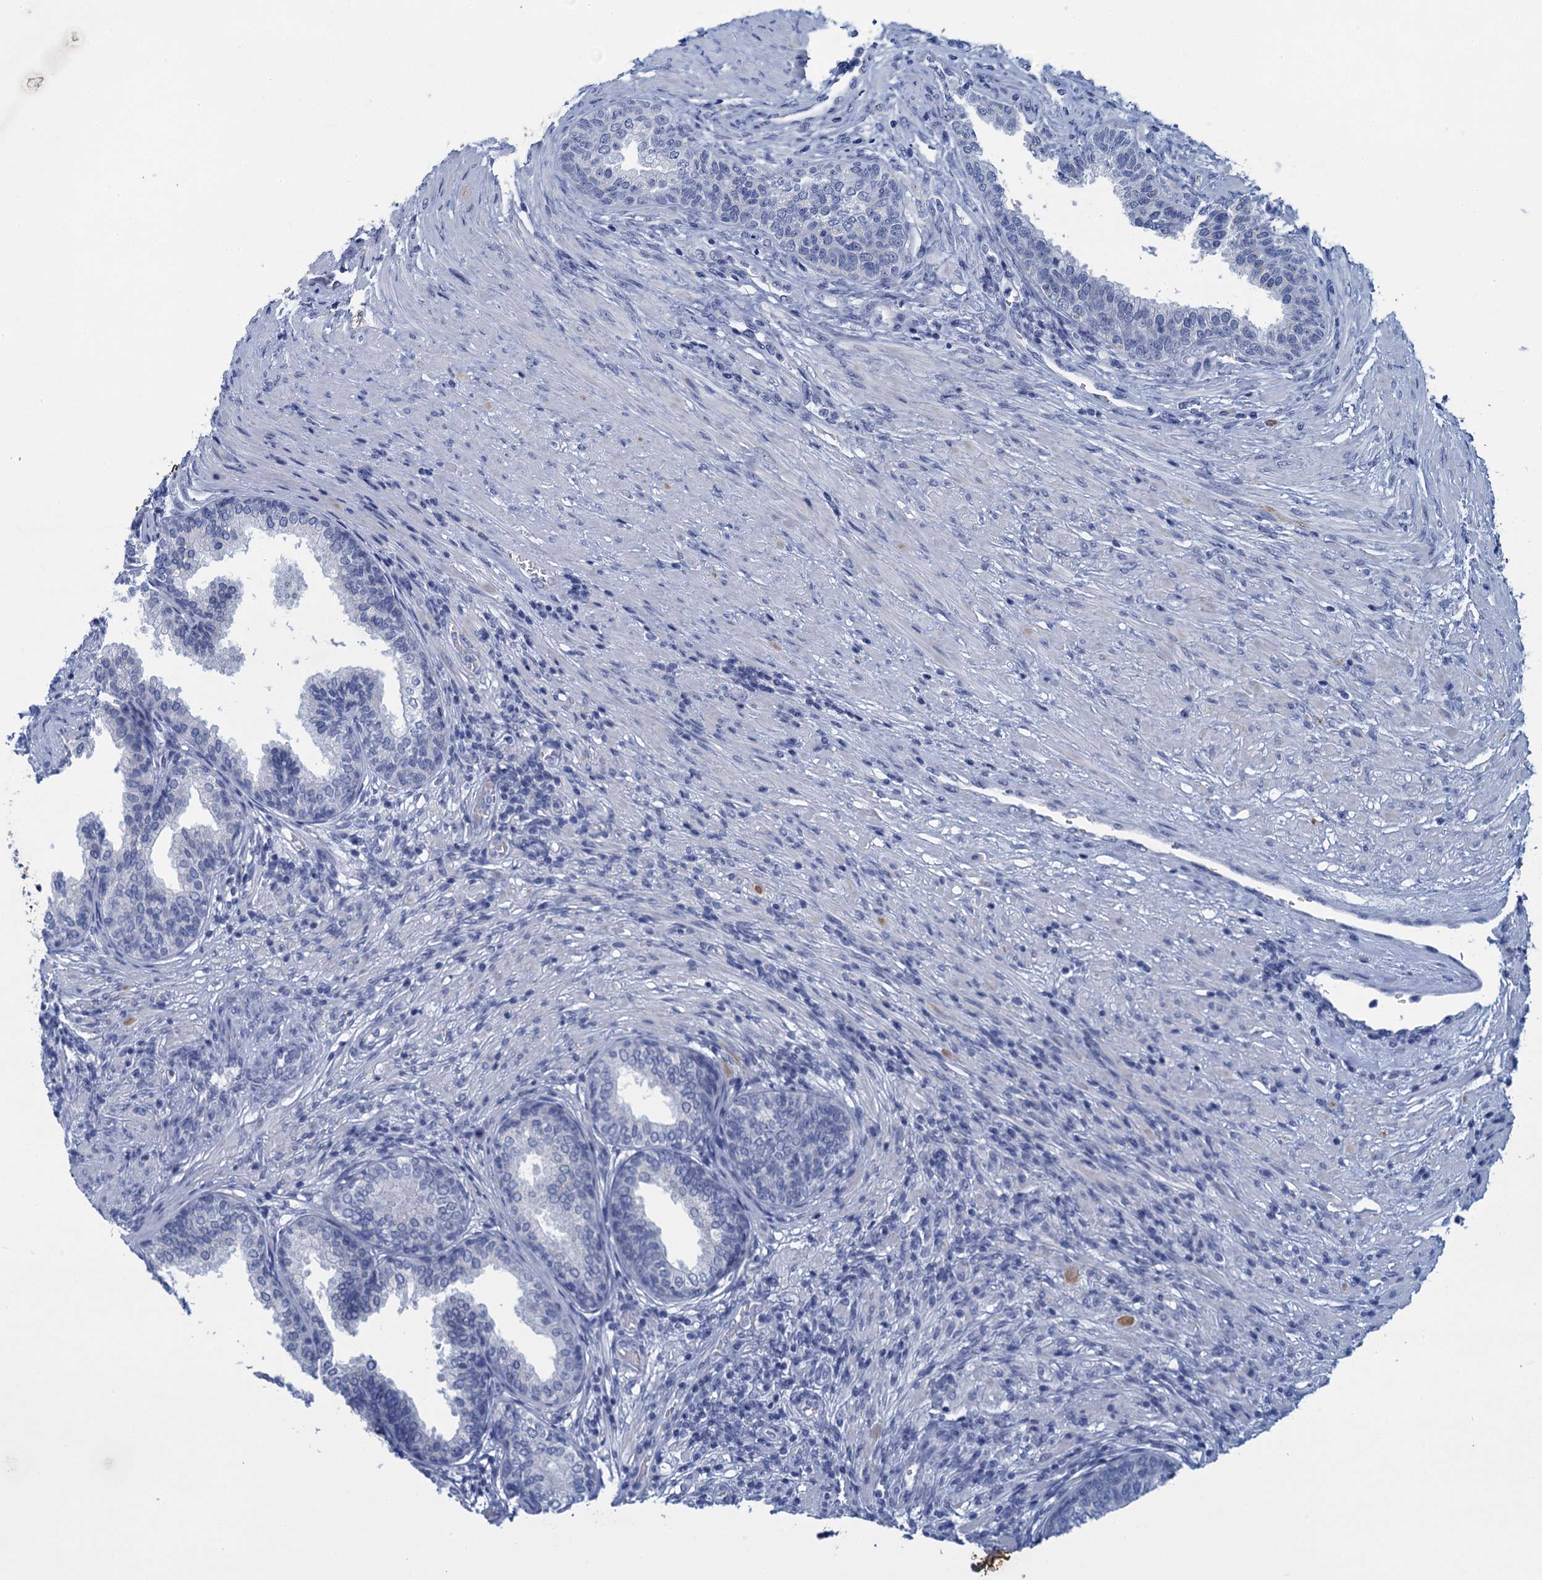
{"staining": {"intensity": "negative", "quantity": "none", "location": "none"}, "tissue": "prostate", "cell_type": "Glandular cells", "image_type": "normal", "snomed": [{"axis": "morphology", "description": "Normal tissue, NOS"}, {"axis": "topography", "description": "Prostate"}], "caption": "Immunohistochemistry (IHC) histopathology image of unremarkable prostate: human prostate stained with DAB (3,3'-diaminobenzidine) demonstrates no significant protein positivity in glandular cells.", "gene": "SCEL", "patient": {"sex": "male", "age": 76}}